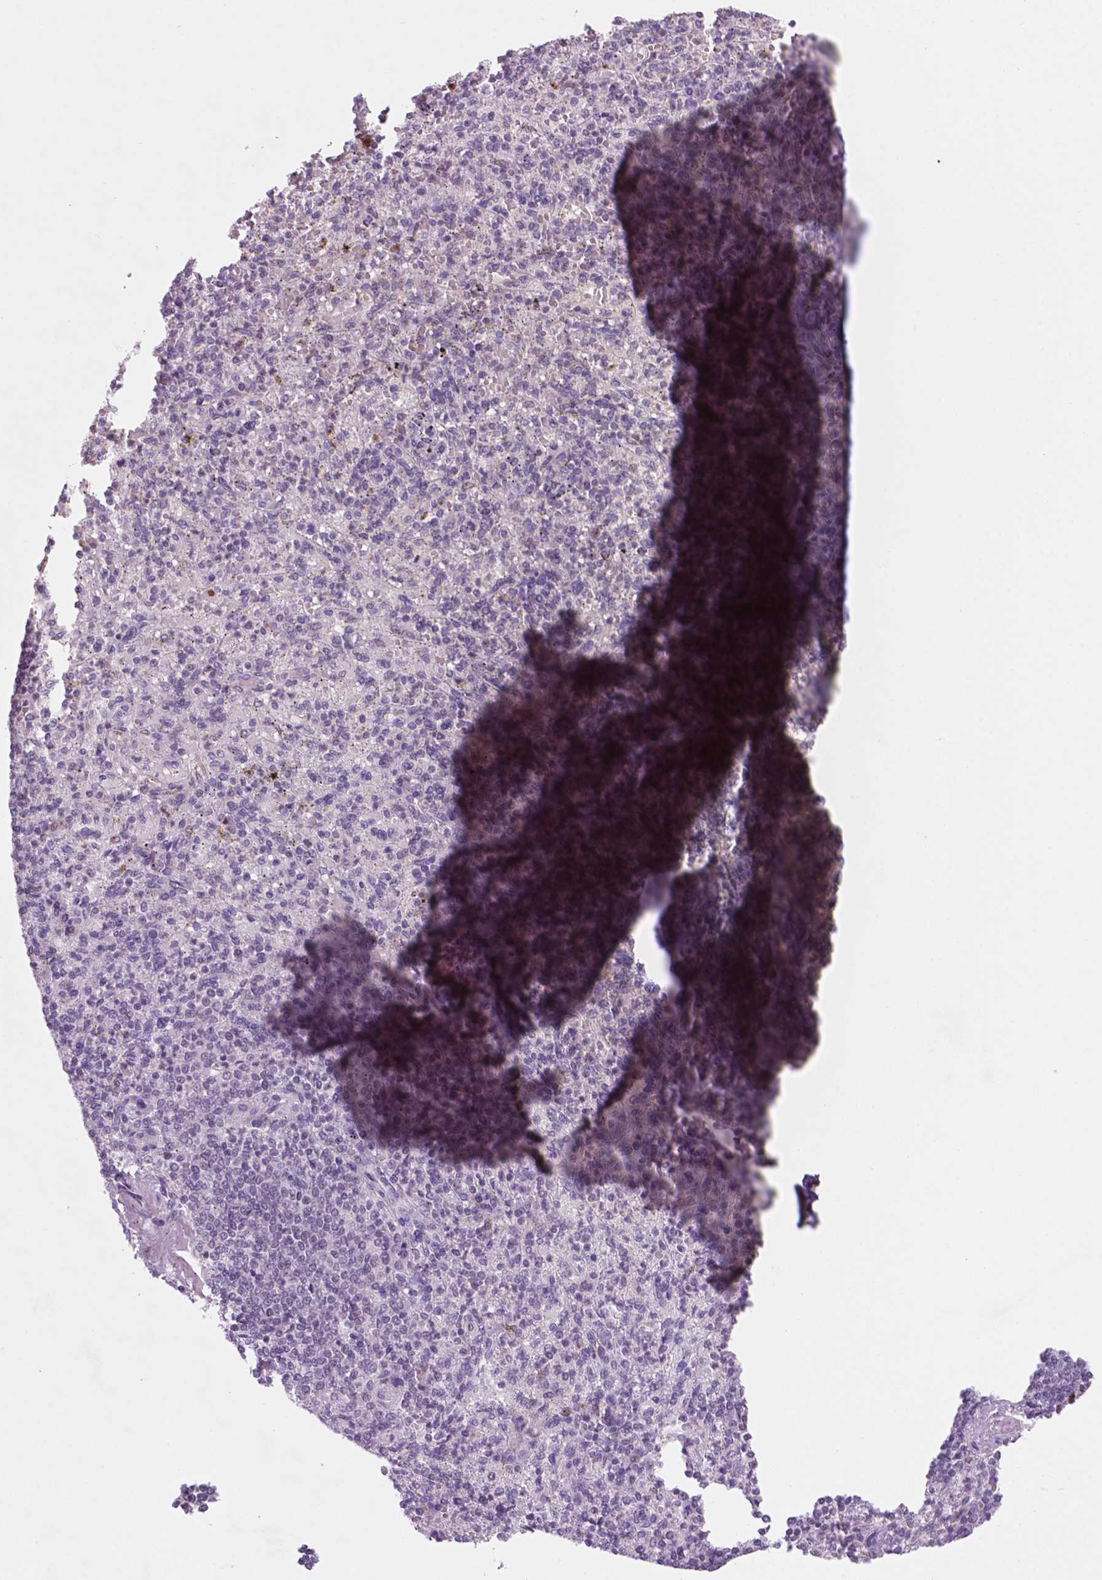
{"staining": {"intensity": "moderate", "quantity": ">75%", "location": "nuclear"}, "tissue": "spleen", "cell_type": "Cells in red pulp", "image_type": "normal", "snomed": [{"axis": "morphology", "description": "Normal tissue, NOS"}, {"axis": "topography", "description": "Spleen"}], "caption": "Spleen stained with DAB immunohistochemistry shows medium levels of moderate nuclear staining in about >75% of cells in red pulp. The protein of interest is shown in brown color, while the nuclei are stained blue.", "gene": "CTR9", "patient": {"sex": "female", "age": 74}}